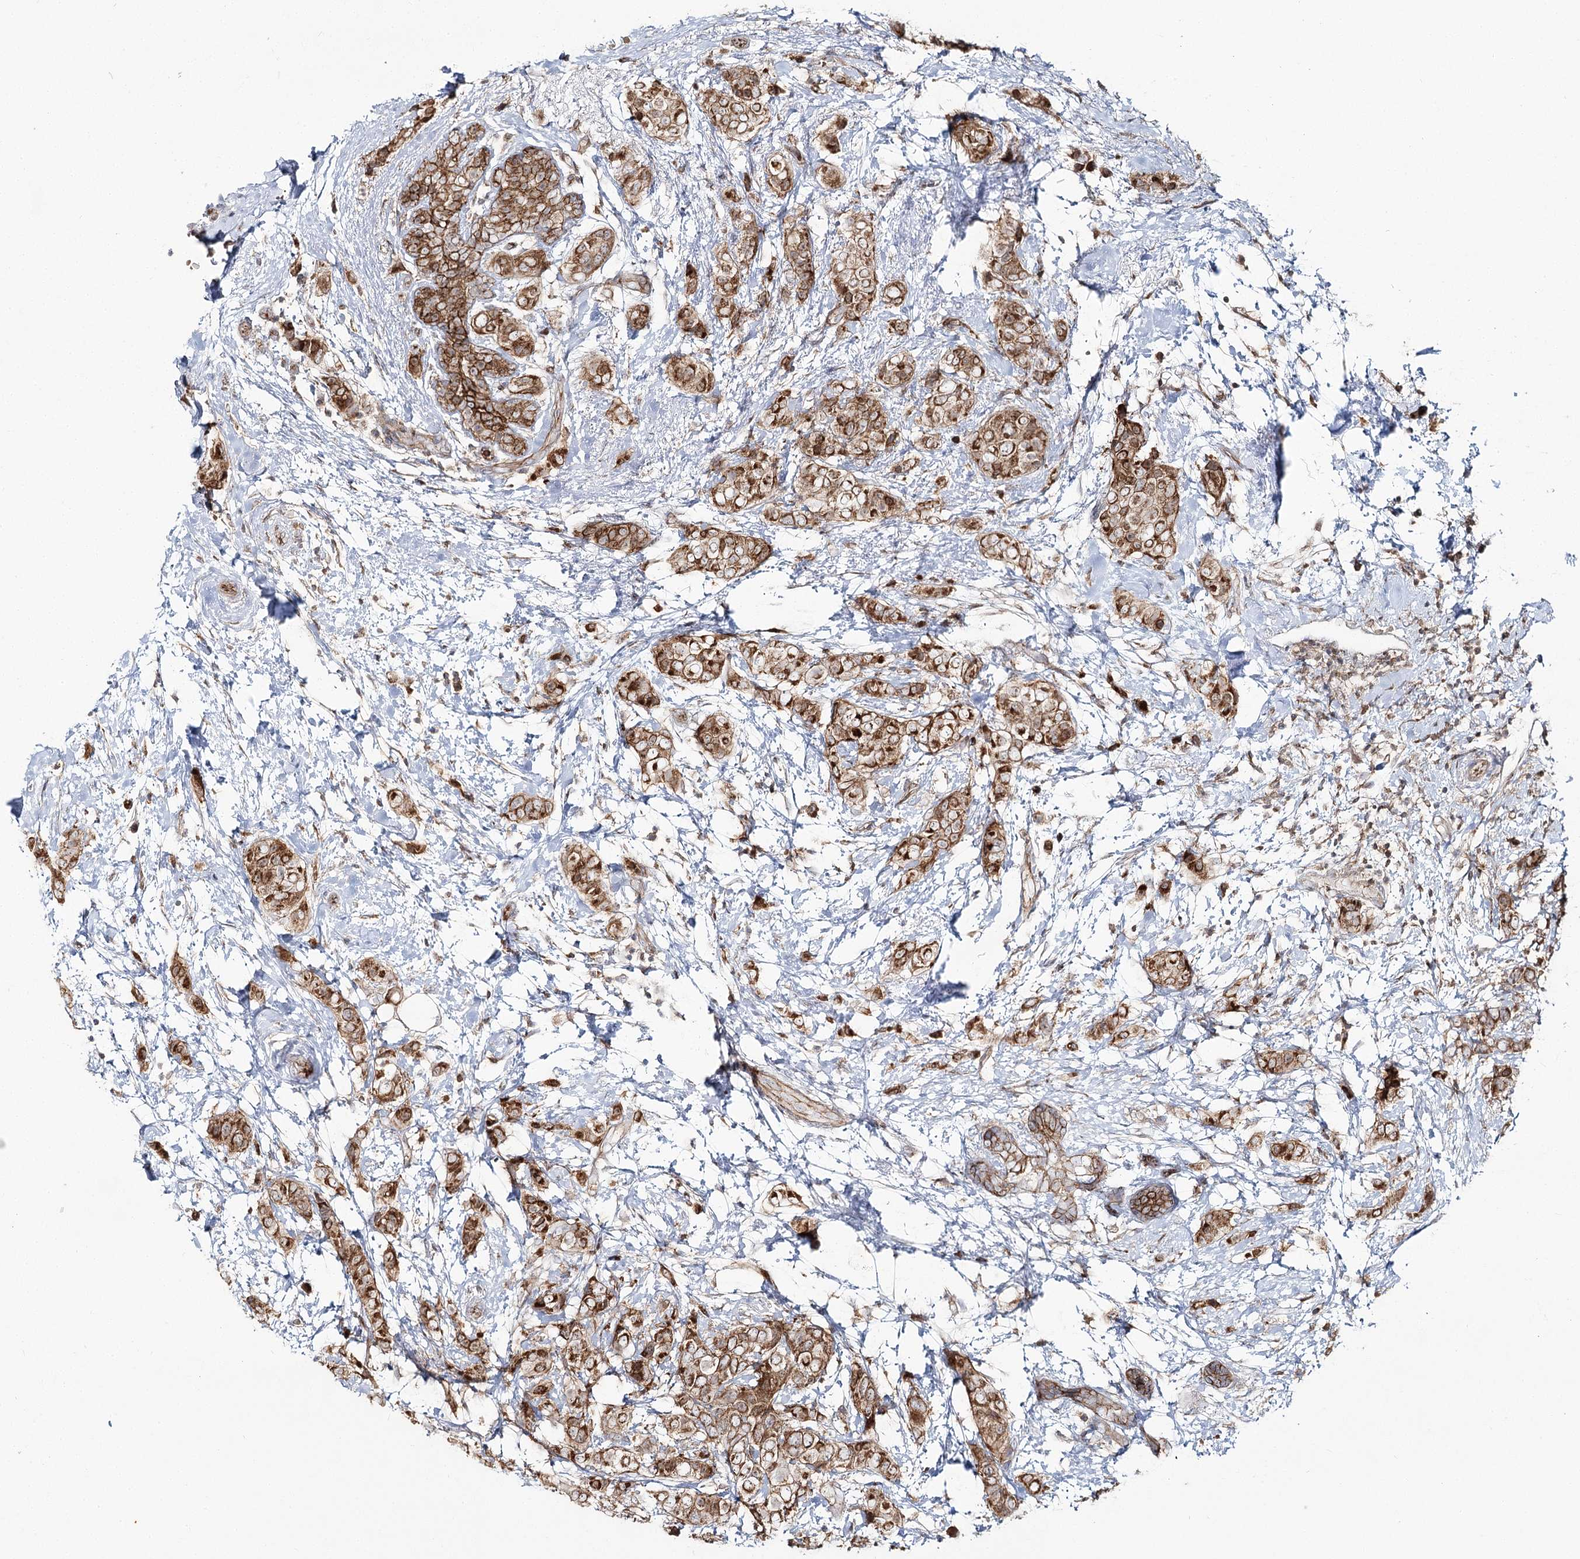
{"staining": {"intensity": "moderate", "quantity": ">75%", "location": "cytoplasmic/membranous"}, "tissue": "breast cancer", "cell_type": "Tumor cells", "image_type": "cancer", "snomed": [{"axis": "morphology", "description": "Lobular carcinoma"}, {"axis": "topography", "description": "Breast"}], "caption": "Immunohistochemistry (IHC) (DAB (3,3'-diaminobenzidine)) staining of breast cancer (lobular carcinoma) displays moderate cytoplasmic/membranous protein staining in about >75% of tumor cells.", "gene": "PCBD2", "patient": {"sex": "female", "age": 51}}